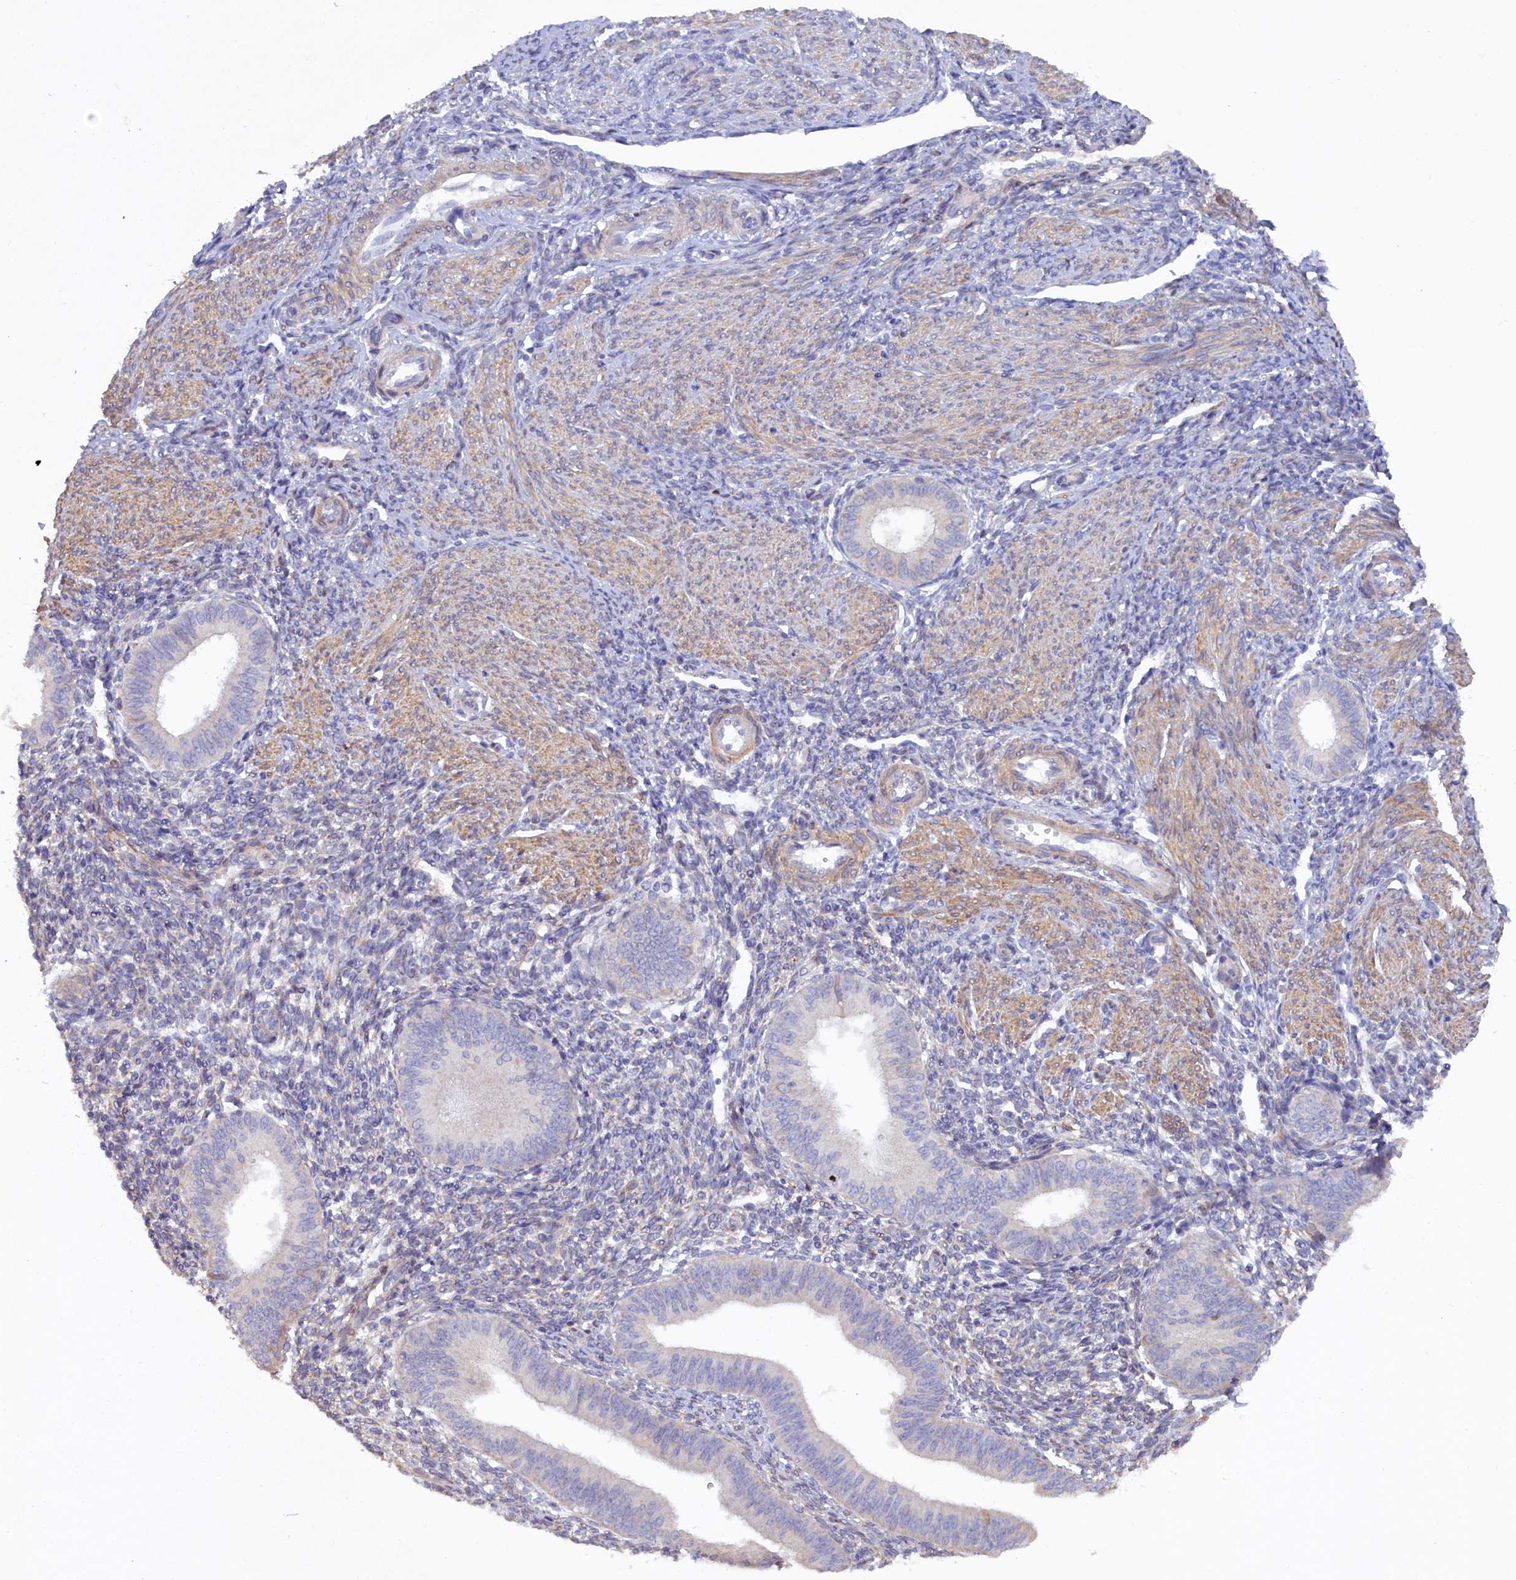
{"staining": {"intensity": "negative", "quantity": "none", "location": "none"}, "tissue": "endometrium", "cell_type": "Cells in endometrial stroma", "image_type": "normal", "snomed": [{"axis": "morphology", "description": "Normal tissue, NOS"}, {"axis": "topography", "description": "Uterus"}, {"axis": "topography", "description": "Endometrium"}], "caption": "Immunohistochemistry (IHC) of normal endometrium exhibits no staining in cells in endometrial stroma.", "gene": "POGLUT3", "patient": {"sex": "female", "age": 48}}